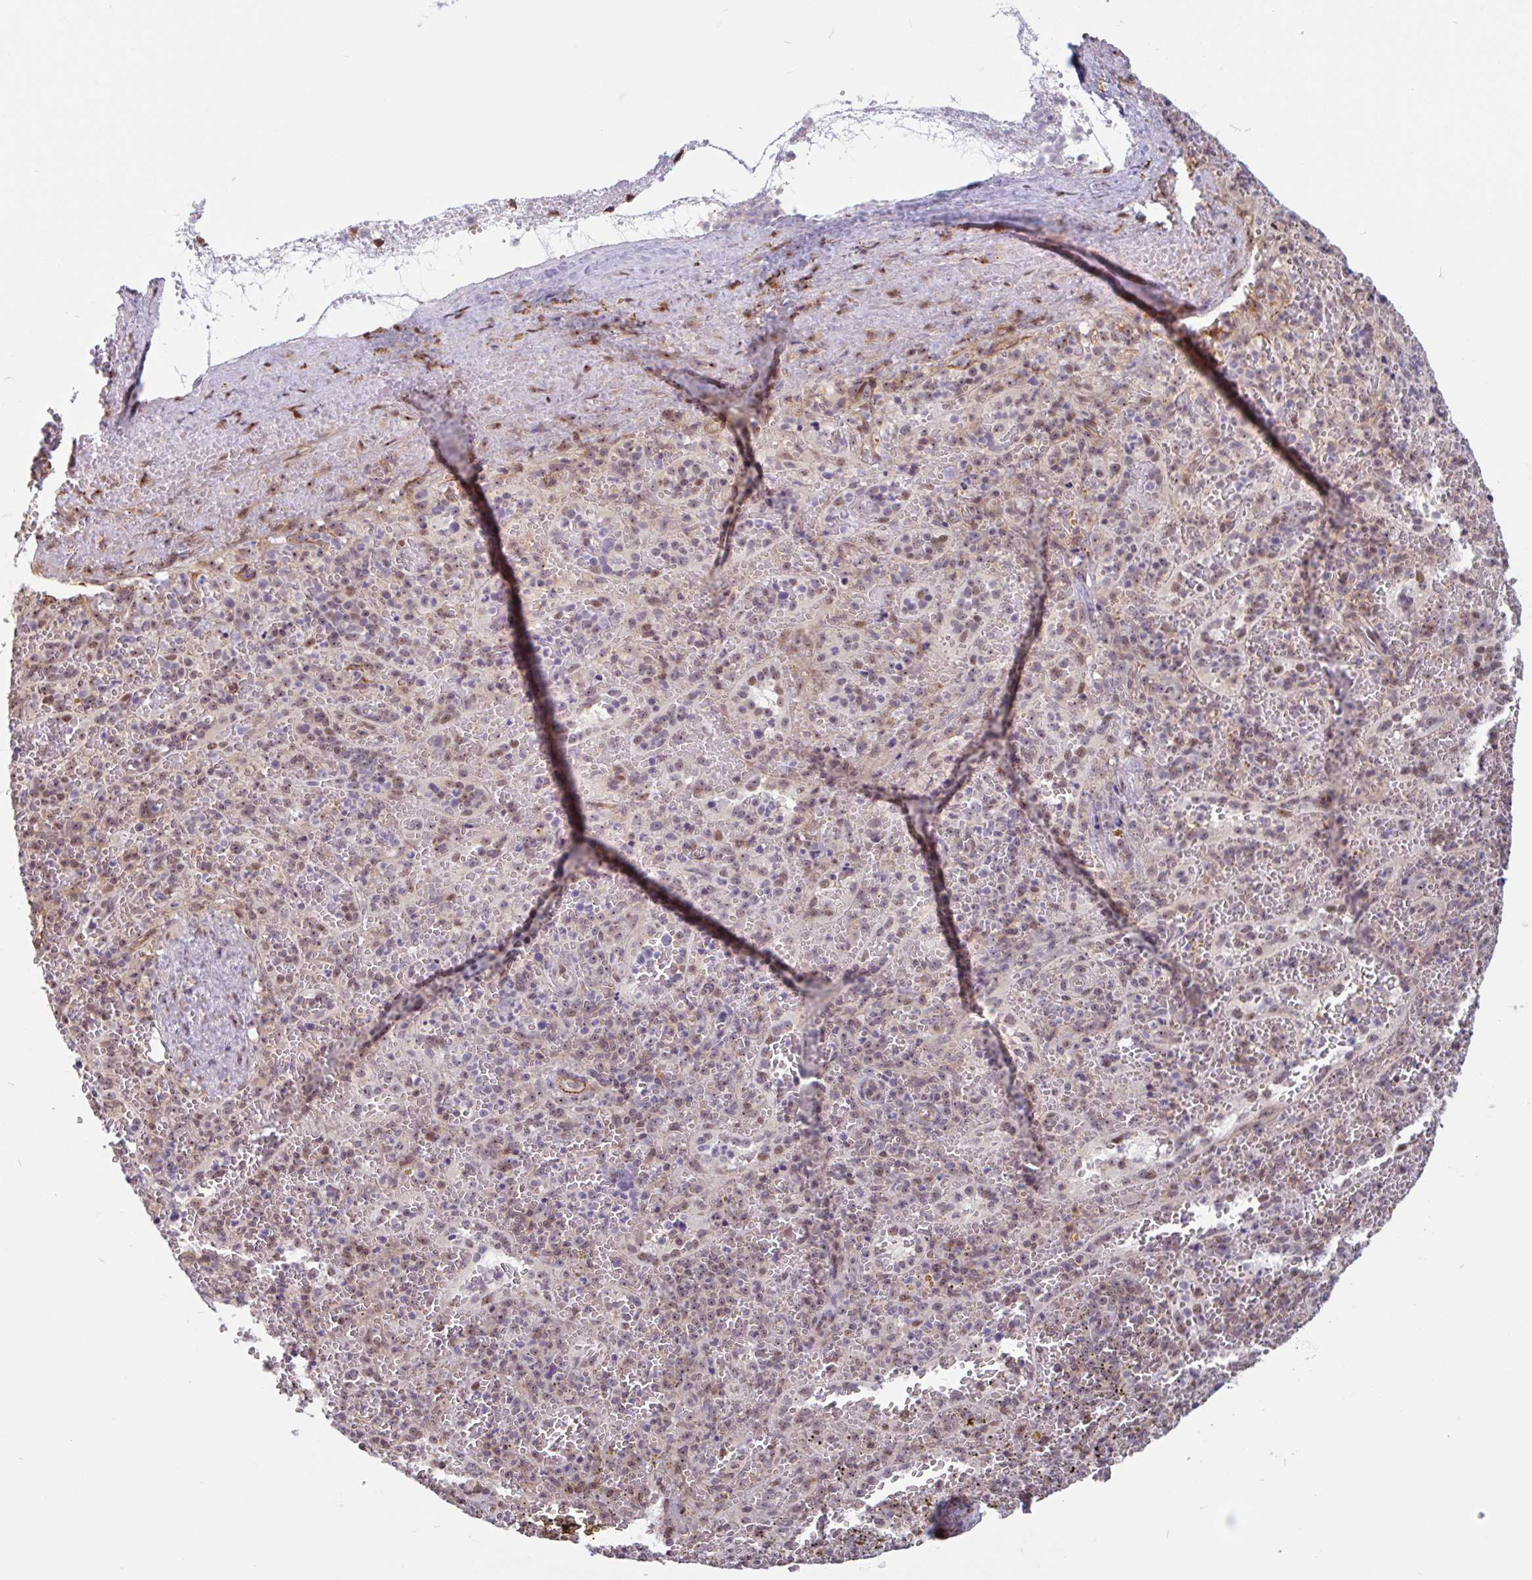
{"staining": {"intensity": "weak", "quantity": "25%-75%", "location": "nuclear"}, "tissue": "spleen", "cell_type": "Cells in red pulp", "image_type": "normal", "snomed": [{"axis": "morphology", "description": "Normal tissue, NOS"}, {"axis": "topography", "description": "Spleen"}], "caption": "DAB immunohistochemical staining of unremarkable spleen demonstrates weak nuclear protein expression in approximately 25%-75% of cells in red pulp. (DAB (3,3'-diaminobenzidine) = brown stain, brightfield microscopy at high magnification).", "gene": "ZNF689", "patient": {"sex": "female", "age": 50}}